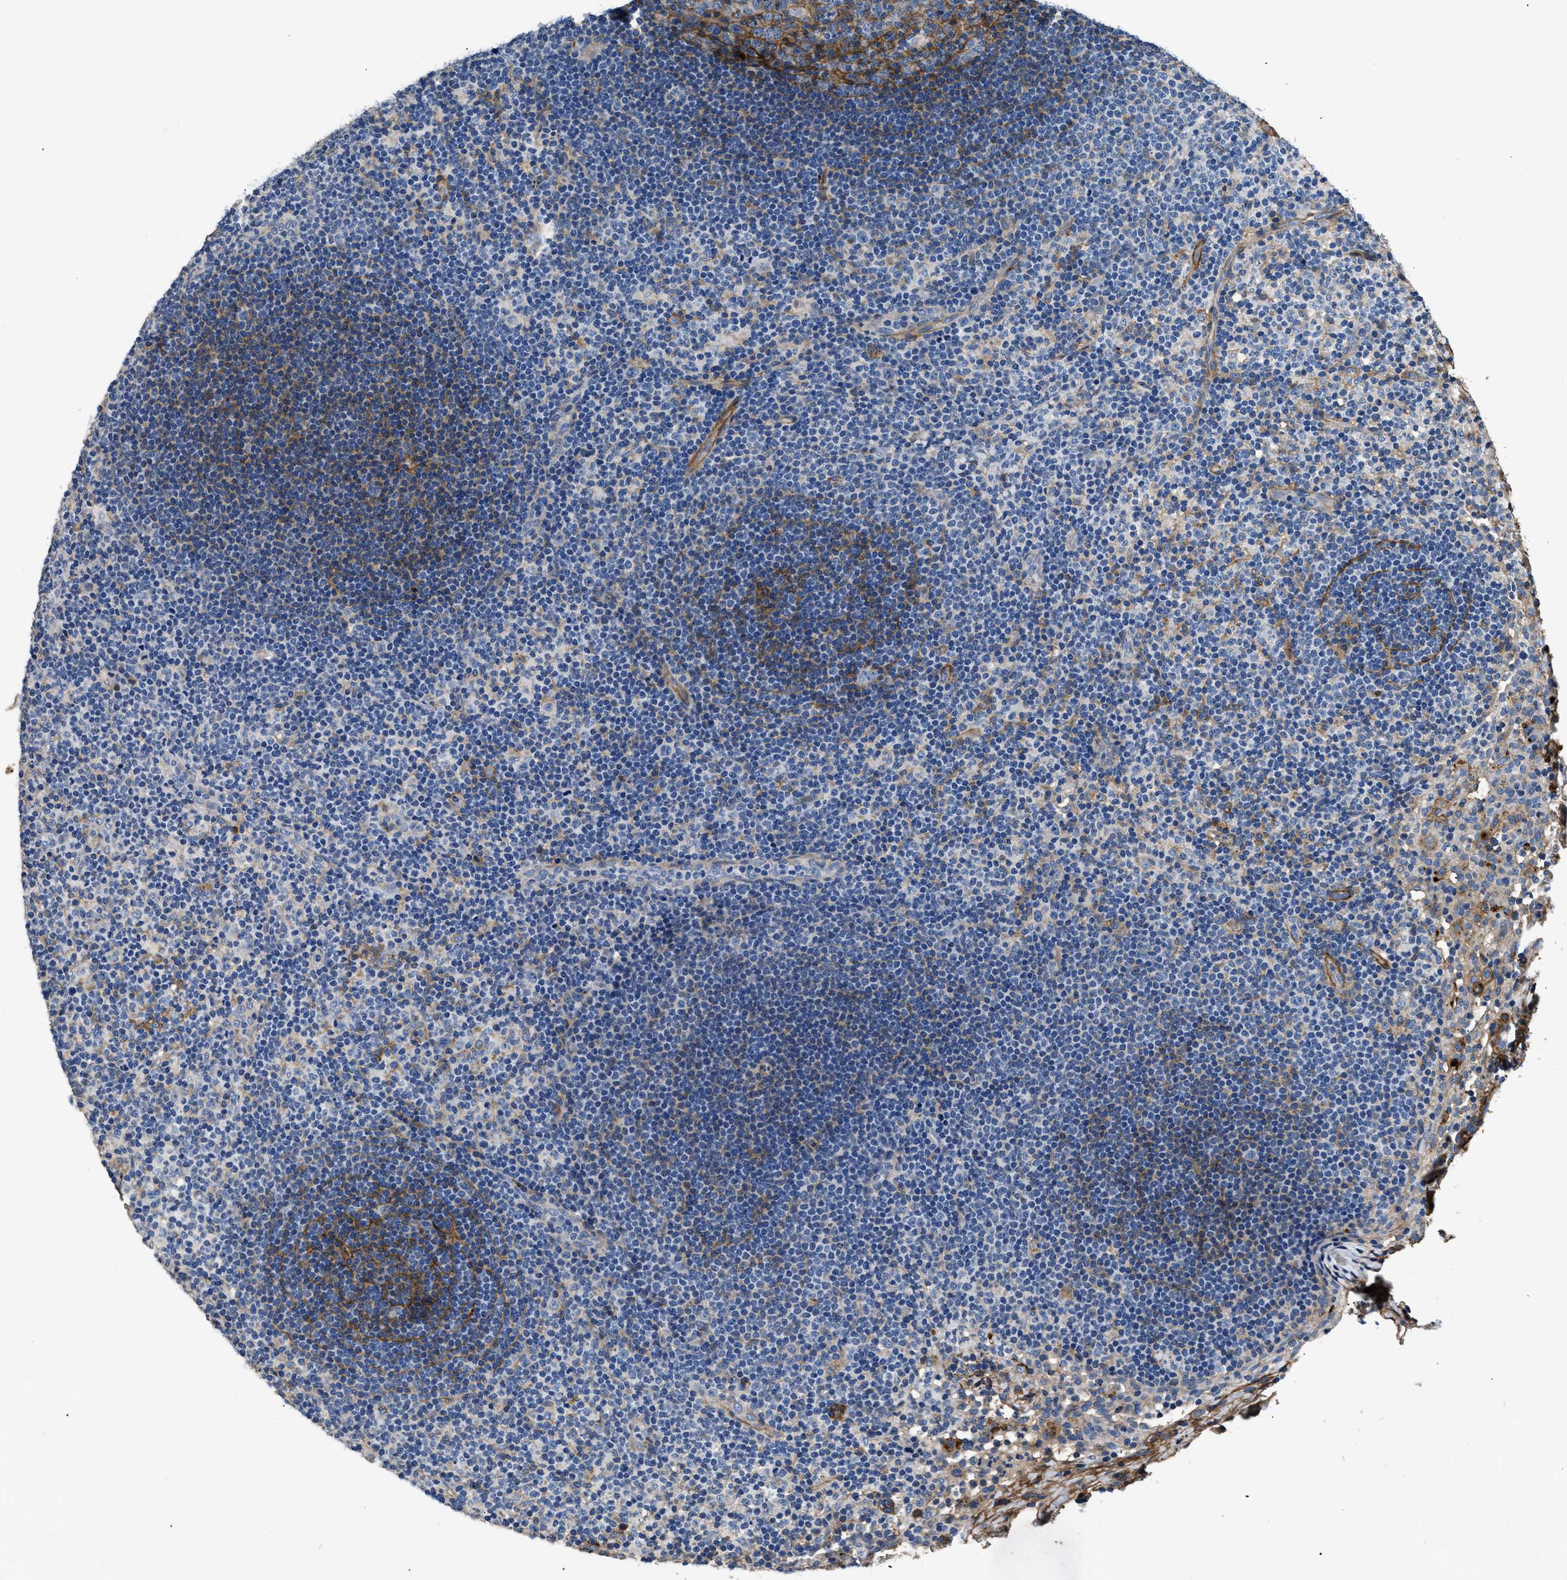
{"staining": {"intensity": "strong", "quantity": "<25%", "location": "cytoplasmic/membranous"}, "tissue": "lymph node", "cell_type": "Germinal center cells", "image_type": "normal", "snomed": [{"axis": "morphology", "description": "Normal tissue, NOS"}, {"axis": "morphology", "description": "Carcinoid, malignant, NOS"}, {"axis": "topography", "description": "Lymph node"}], "caption": "Unremarkable lymph node displays strong cytoplasmic/membranous positivity in about <25% of germinal center cells.", "gene": "CD276", "patient": {"sex": "male", "age": 47}}